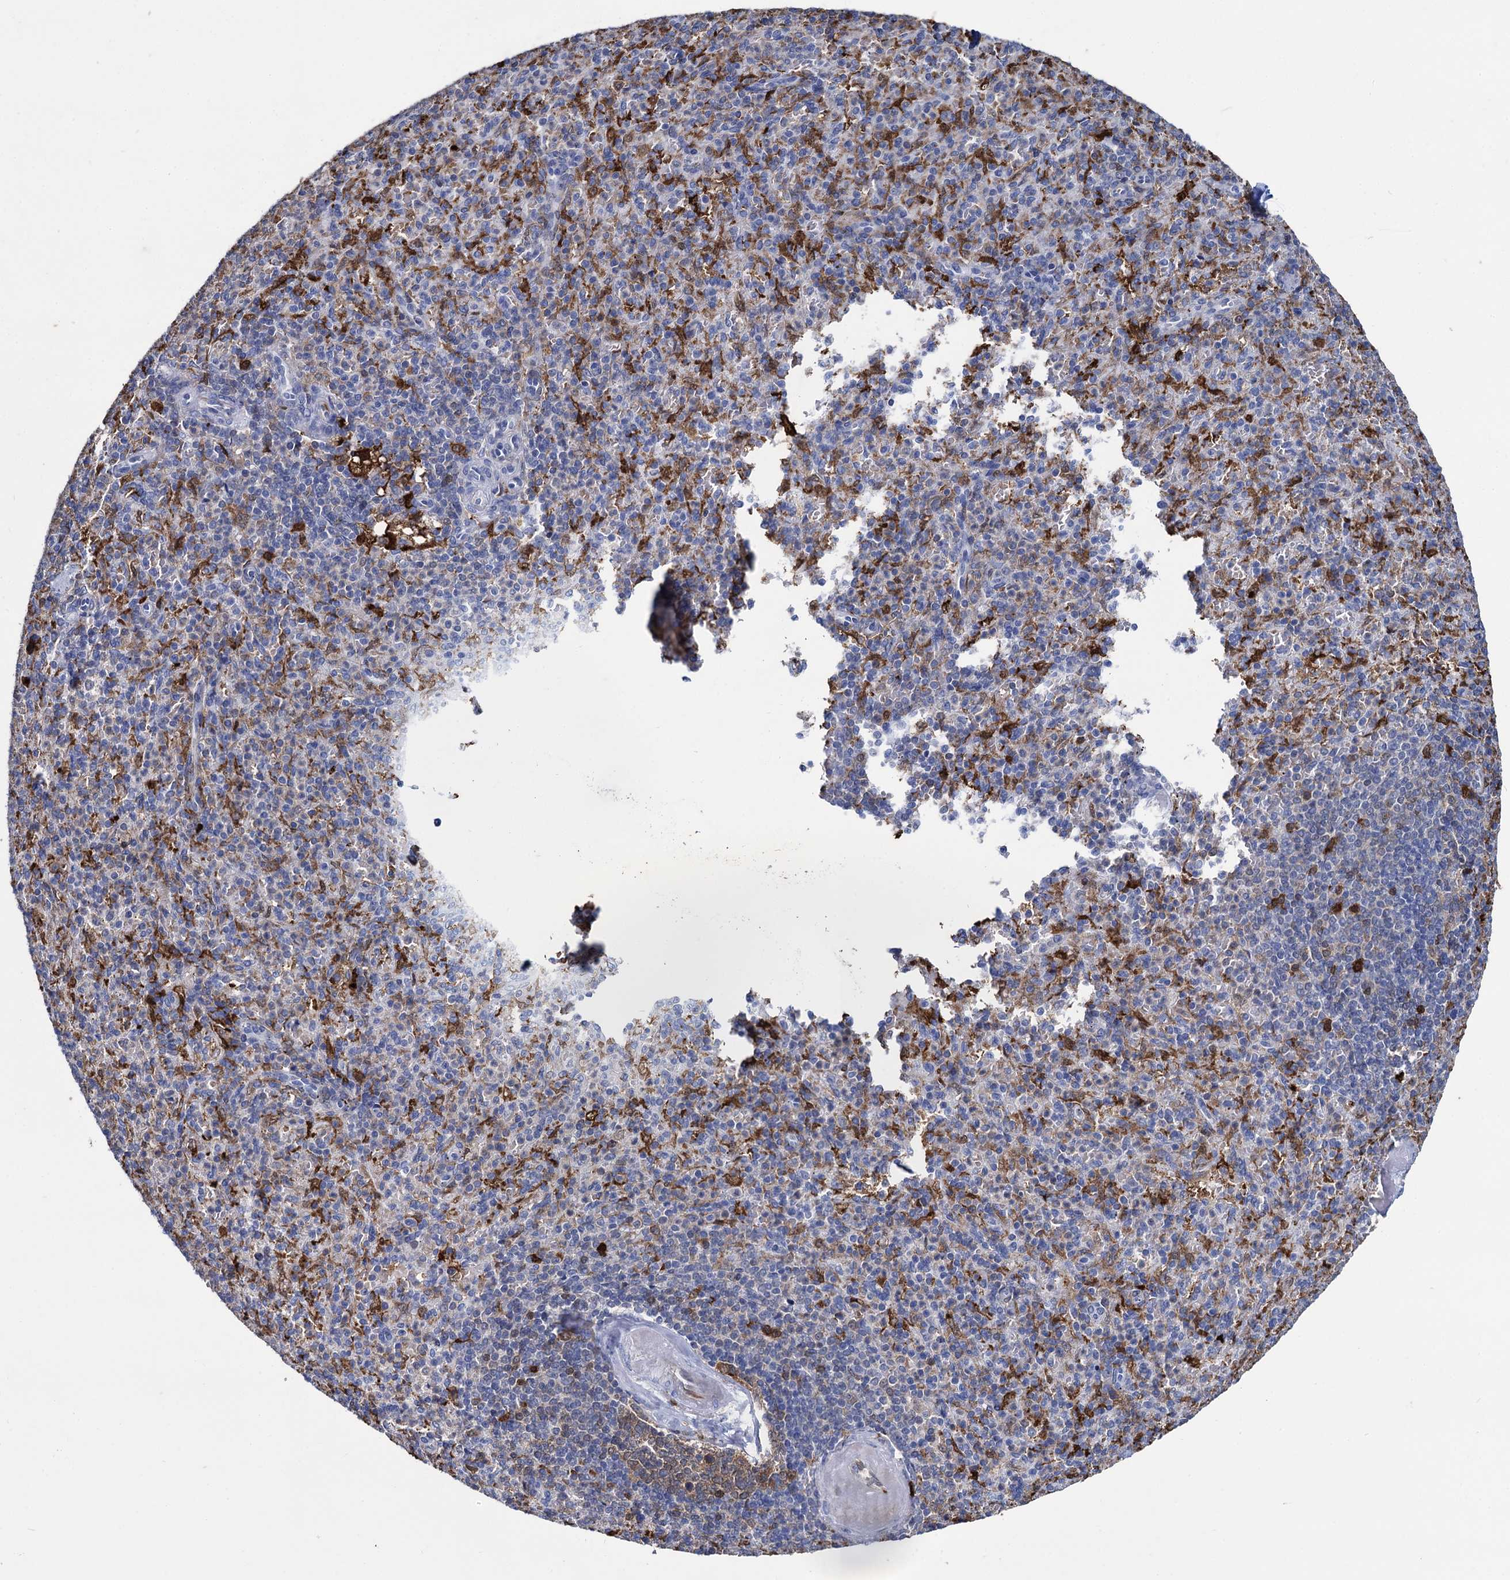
{"staining": {"intensity": "negative", "quantity": "none", "location": "none"}, "tissue": "spleen", "cell_type": "Cells in red pulp", "image_type": "normal", "snomed": [{"axis": "morphology", "description": "Normal tissue, NOS"}, {"axis": "topography", "description": "Spleen"}], "caption": "This is an IHC micrograph of normal spleen. There is no positivity in cells in red pulp.", "gene": "FABP5", "patient": {"sex": "female", "age": 74}}